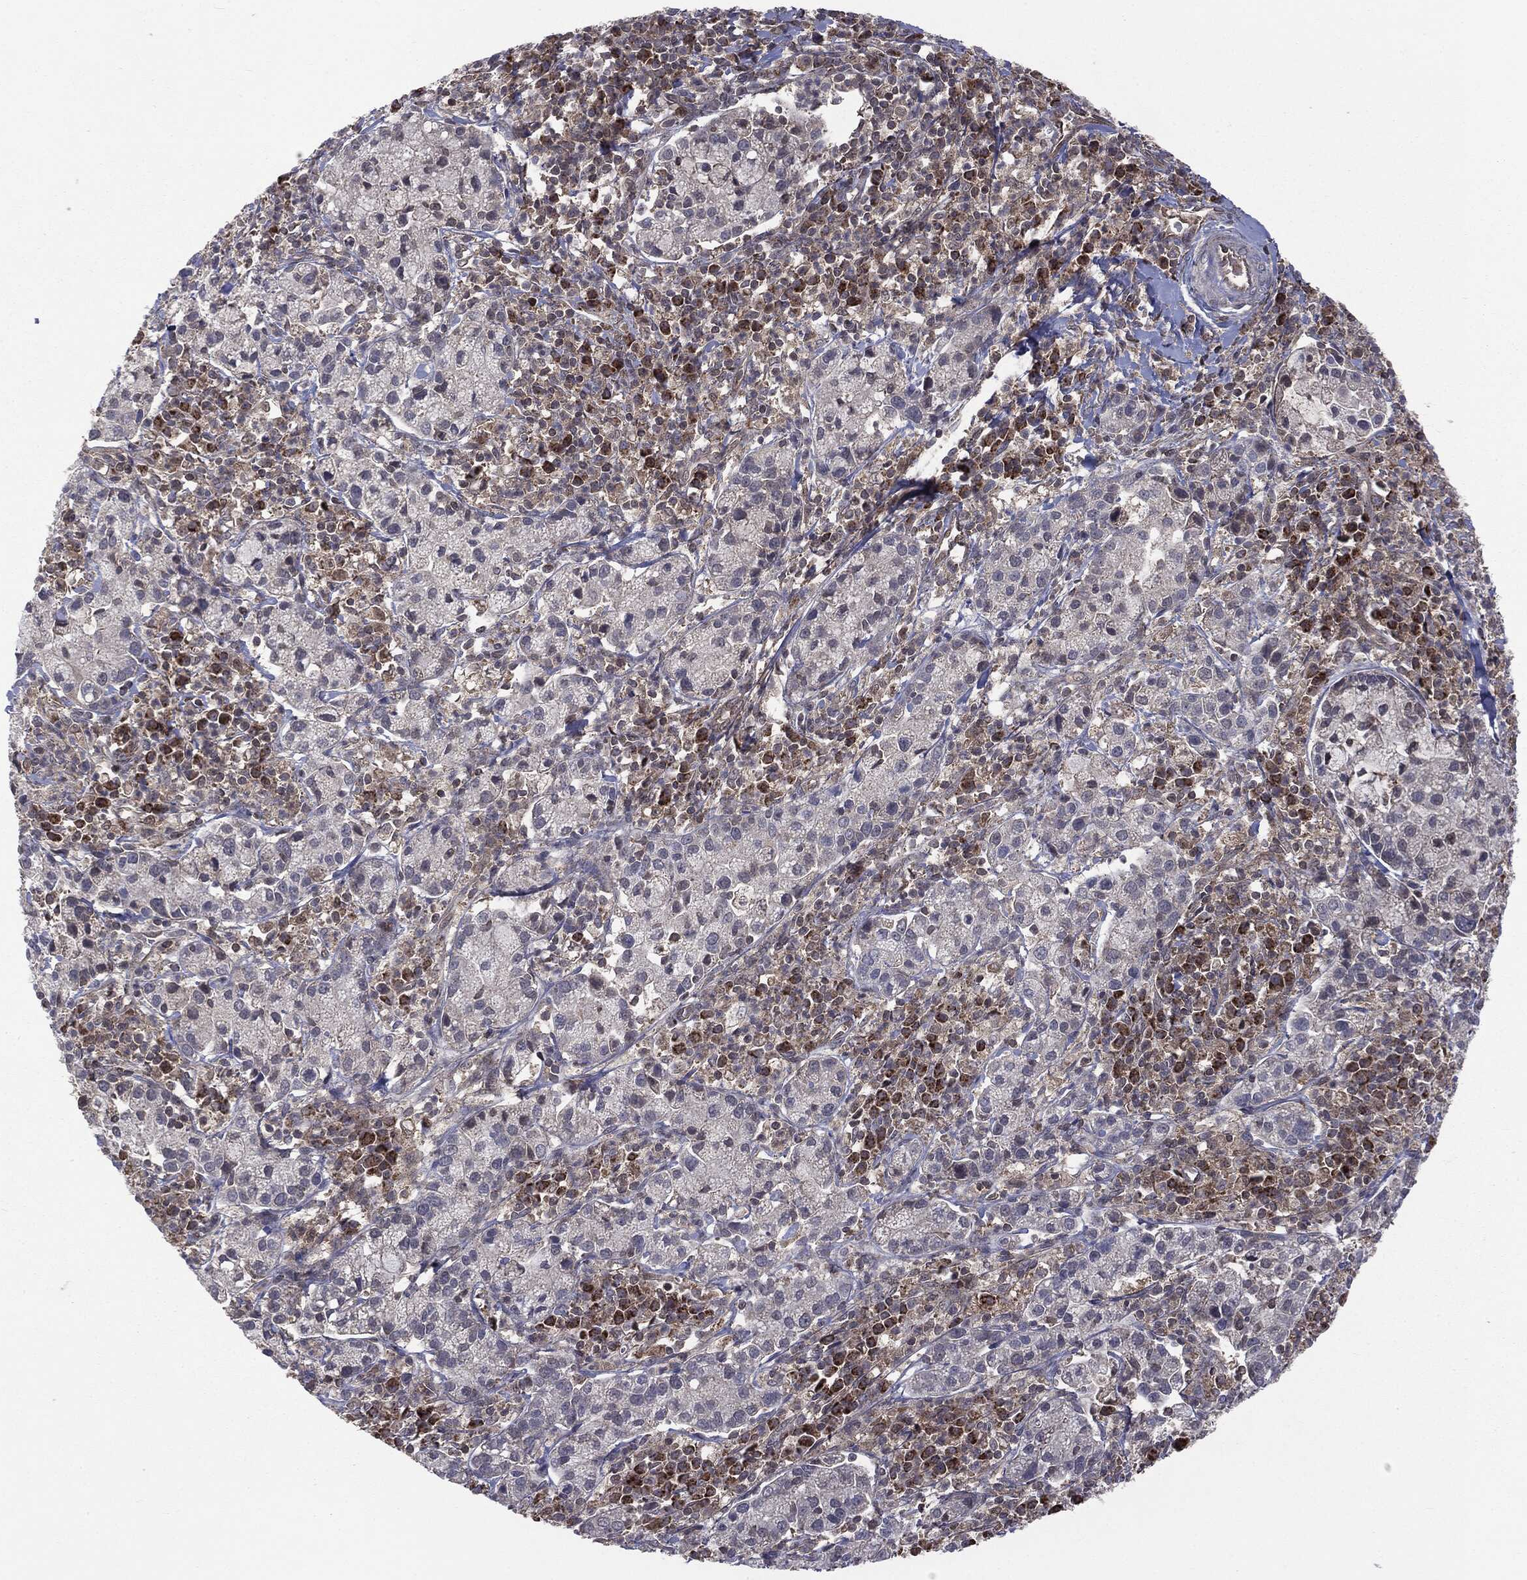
{"staining": {"intensity": "negative", "quantity": "none", "location": "none"}, "tissue": "cervical cancer", "cell_type": "Tumor cells", "image_type": "cancer", "snomed": [{"axis": "morphology", "description": "Normal tissue, NOS"}, {"axis": "morphology", "description": "Adenocarcinoma, NOS"}, {"axis": "topography", "description": "Cervix"}], "caption": "The photomicrograph demonstrates no significant expression in tumor cells of cervical adenocarcinoma.", "gene": "PTPA", "patient": {"sex": "female", "age": 44}}